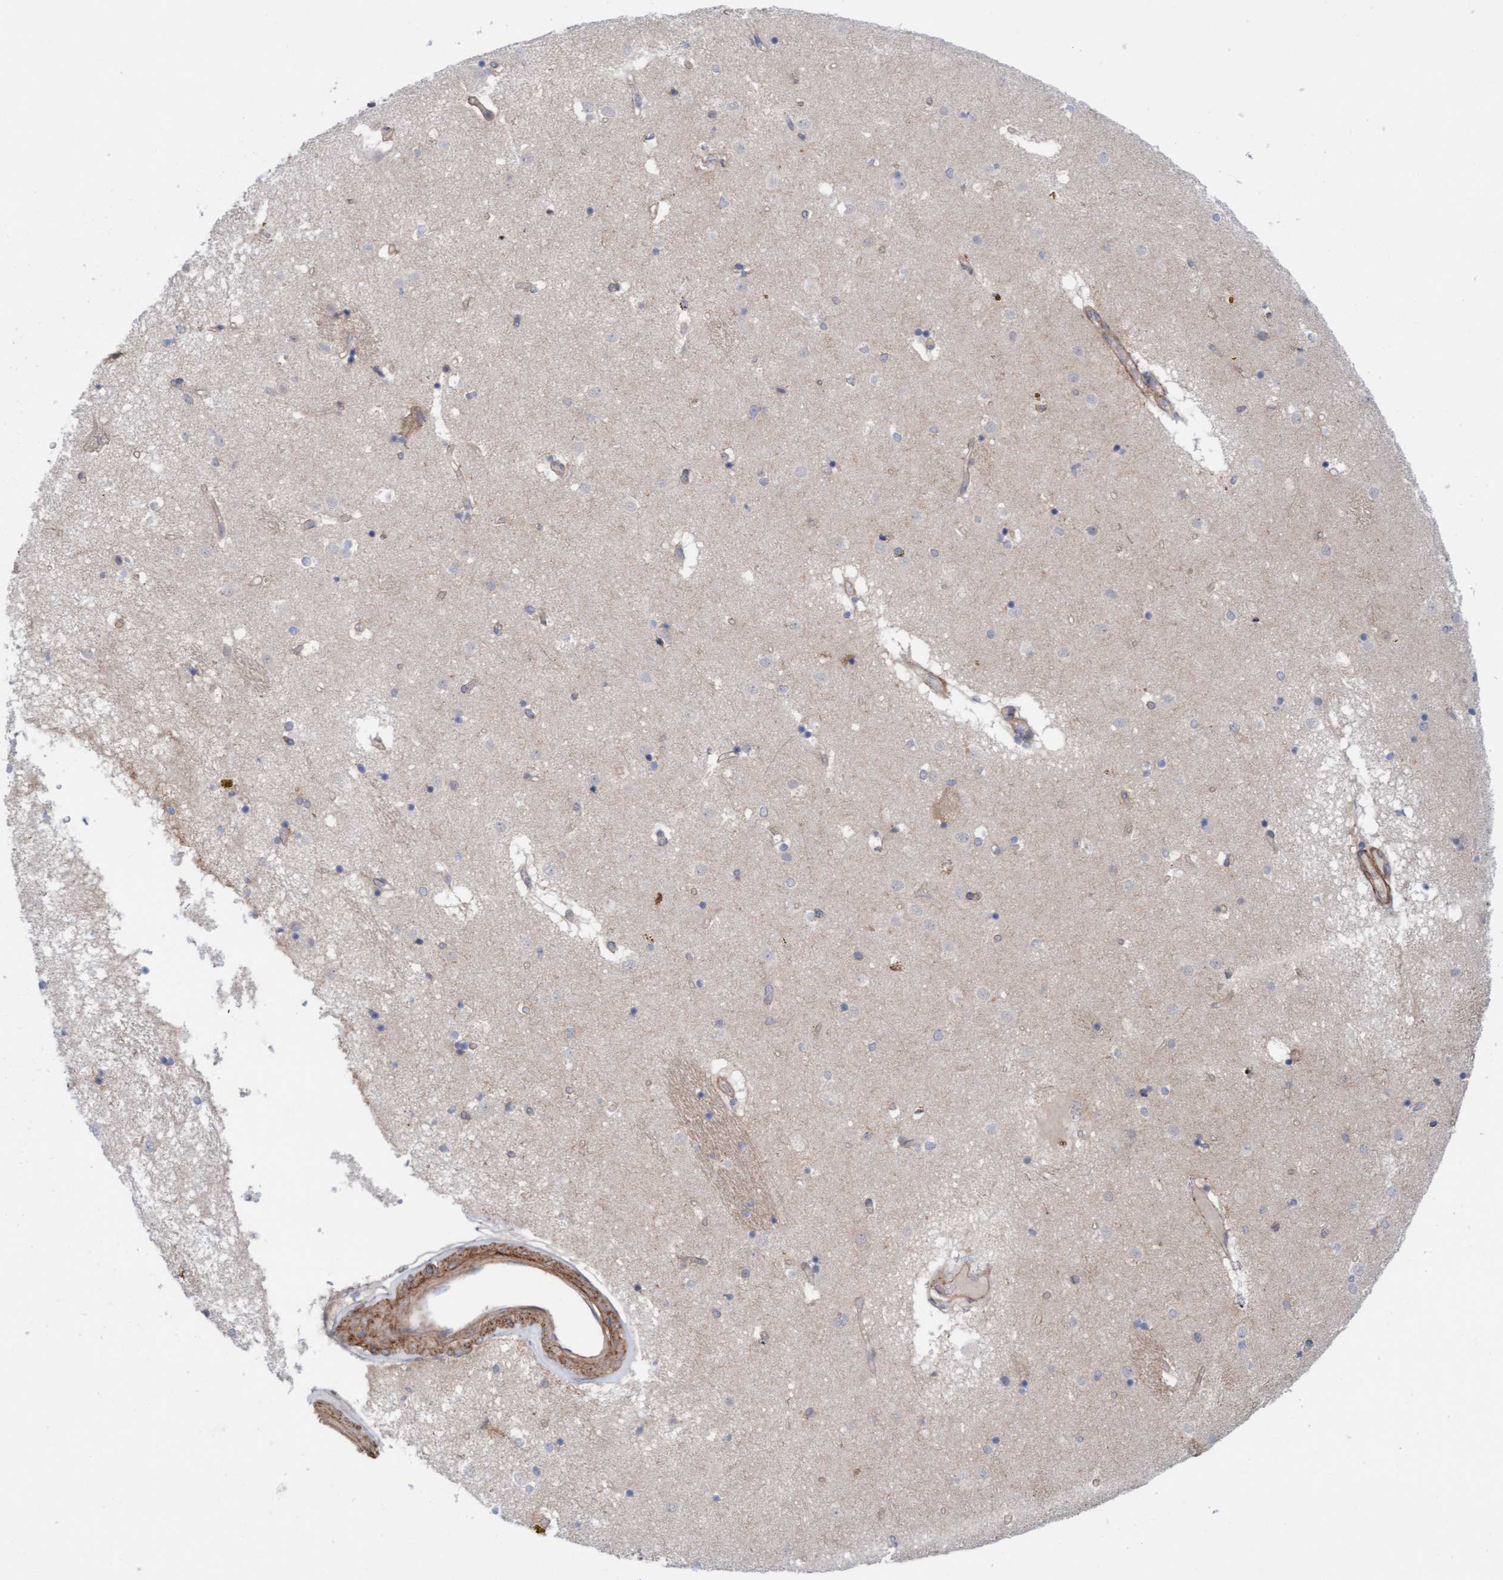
{"staining": {"intensity": "weak", "quantity": "<25%", "location": "cytoplasmic/membranous"}, "tissue": "caudate", "cell_type": "Glial cells", "image_type": "normal", "snomed": [{"axis": "morphology", "description": "Normal tissue, NOS"}, {"axis": "topography", "description": "Lateral ventricle wall"}], "caption": "High magnification brightfield microscopy of benign caudate stained with DAB (brown) and counterstained with hematoxylin (blue): glial cells show no significant positivity. Brightfield microscopy of immunohistochemistry stained with DAB (3,3'-diaminobenzidine) (brown) and hematoxylin (blue), captured at high magnification.", "gene": "CDK5RAP3", "patient": {"sex": "male", "age": 70}}